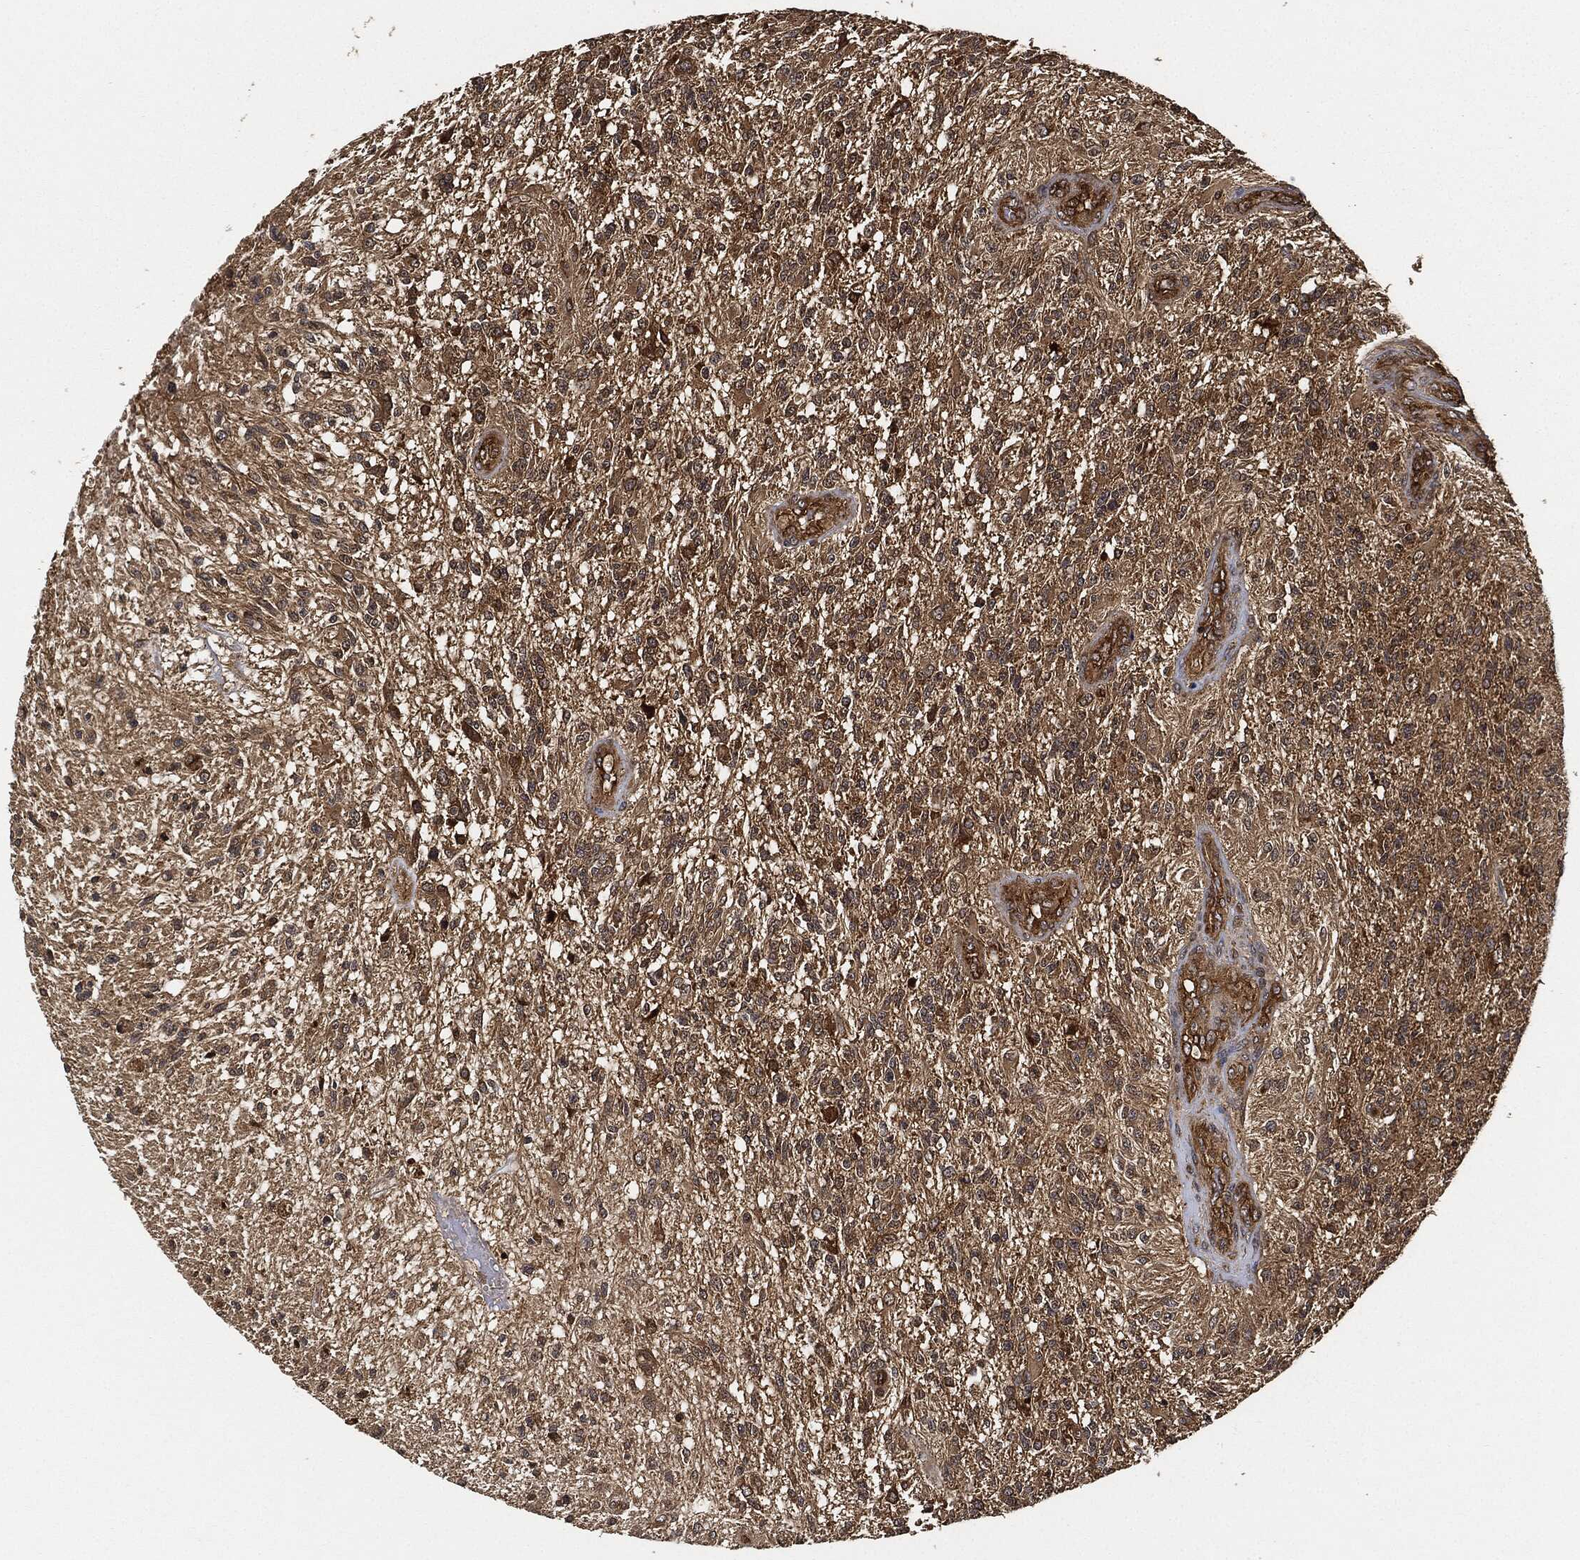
{"staining": {"intensity": "moderate", "quantity": ">75%", "location": "cytoplasmic/membranous"}, "tissue": "glioma", "cell_type": "Tumor cells", "image_type": "cancer", "snomed": [{"axis": "morphology", "description": "Glioma, malignant, High grade"}, {"axis": "topography", "description": "Brain"}], "caption": "Immunohistochemical staining of glioma exhibits medium levels of moderate cytoplasmic/membranous protein expression in about >75% of tumor cells.", "gene": "CEP290", "patient": {"sex": "male", "age": 56}}